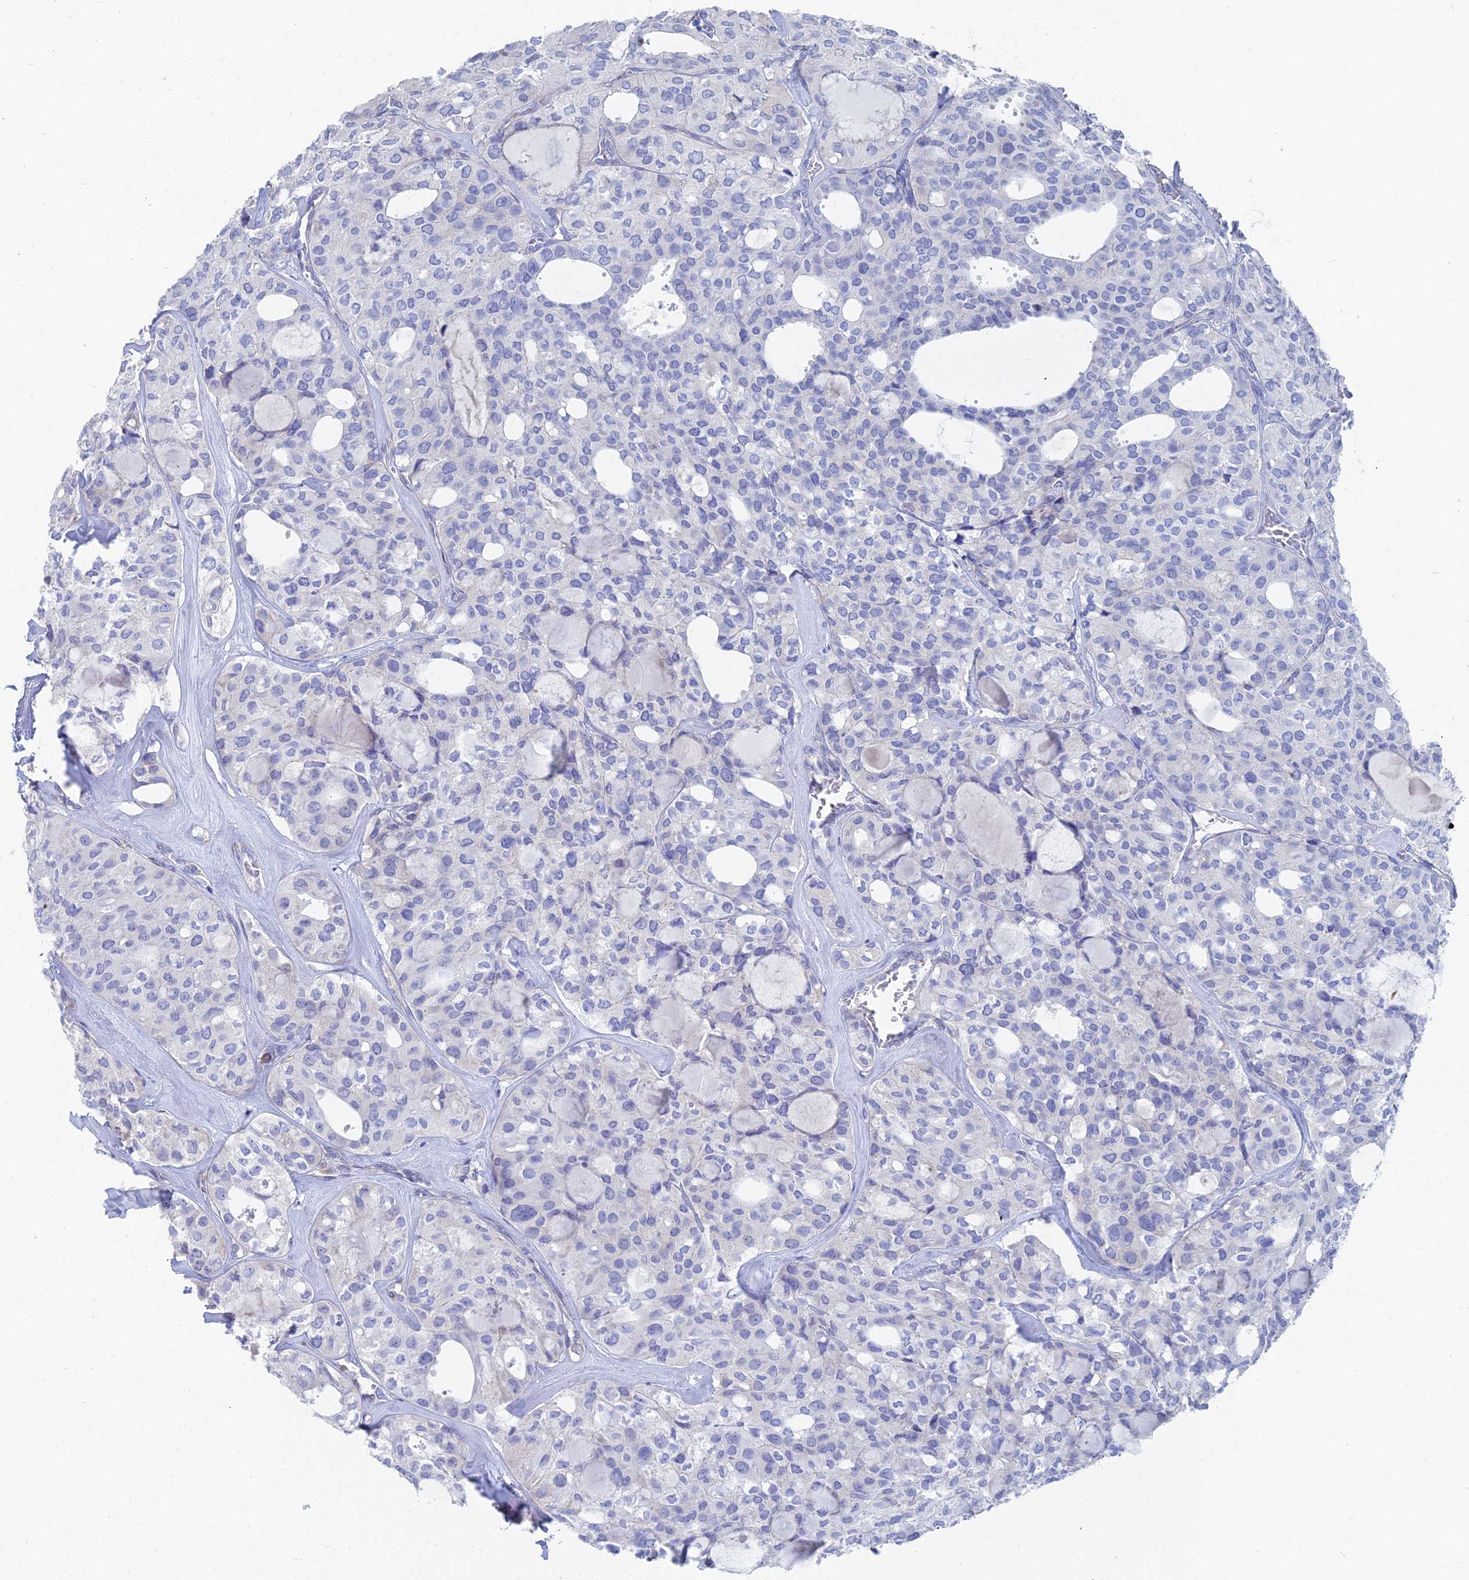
{"staining": {"intensity": "negative", "quantity": "none", "location": "none"}, "tissue": "thyroid cancer", "cell_type": "Tumor cells", "image_type": "cancer", "snomed": [{"axis": "morphology", "description": "Follicular adenoma carcinoma, NOS"}, {"axis": "topography", "description": "Thyroid gland"}], "caption": "There is no significant expression in tumor cells of follicular adenoma carcinoma (thyroid).", "gene": "TNNT3", "patient": {"sex": "male", "age": 75}}